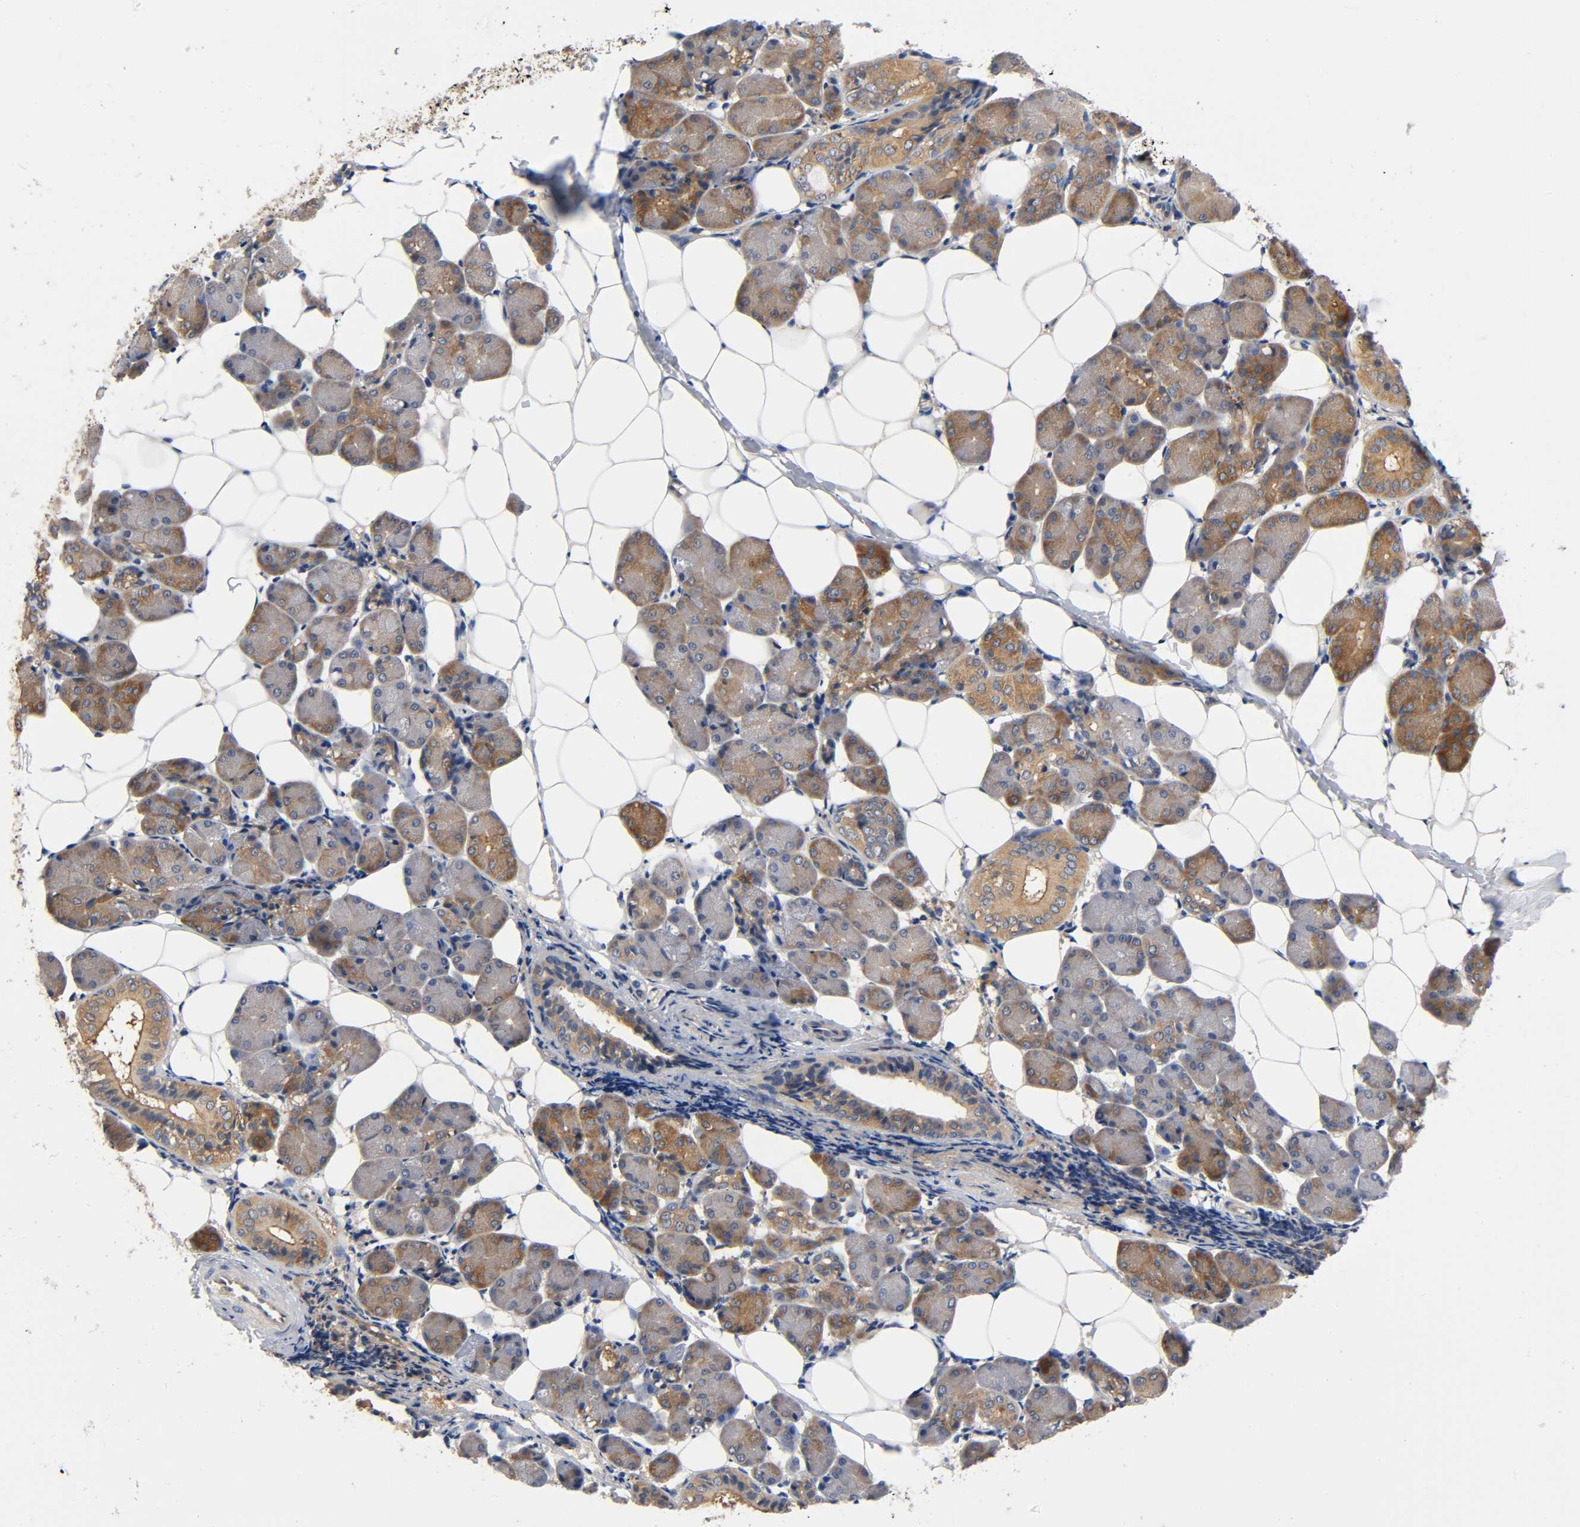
{"staining": {"intensity": "strong", "quantity": ">75%", "location": "cytoplasmic/membranous"}, "tissue": "salivary gland", "cell_type": "Glandular cells", "image_type": "normal", "snomed": [{"axis": "morphology", "description": "Normal tissue, NOS"}, {"axis": "morphology", "description": "Adenoma, NOS"}, {"axis": "topography", "description": "Salivary gland"}], "caption": "Immunohistochemistry (IHC) photomicrograph of unremarkable salivary gland: salivary gland stained using immunohistochemistry (IHC) demonstrates high levels of strong protein expression localized specifically in the cytoplasmic/membranous of glandular cells, appearing as a cytoplasmic/membranous brown color.", "gene": "PRKAB1", "patient": {"sex": "female", "age": 32}}